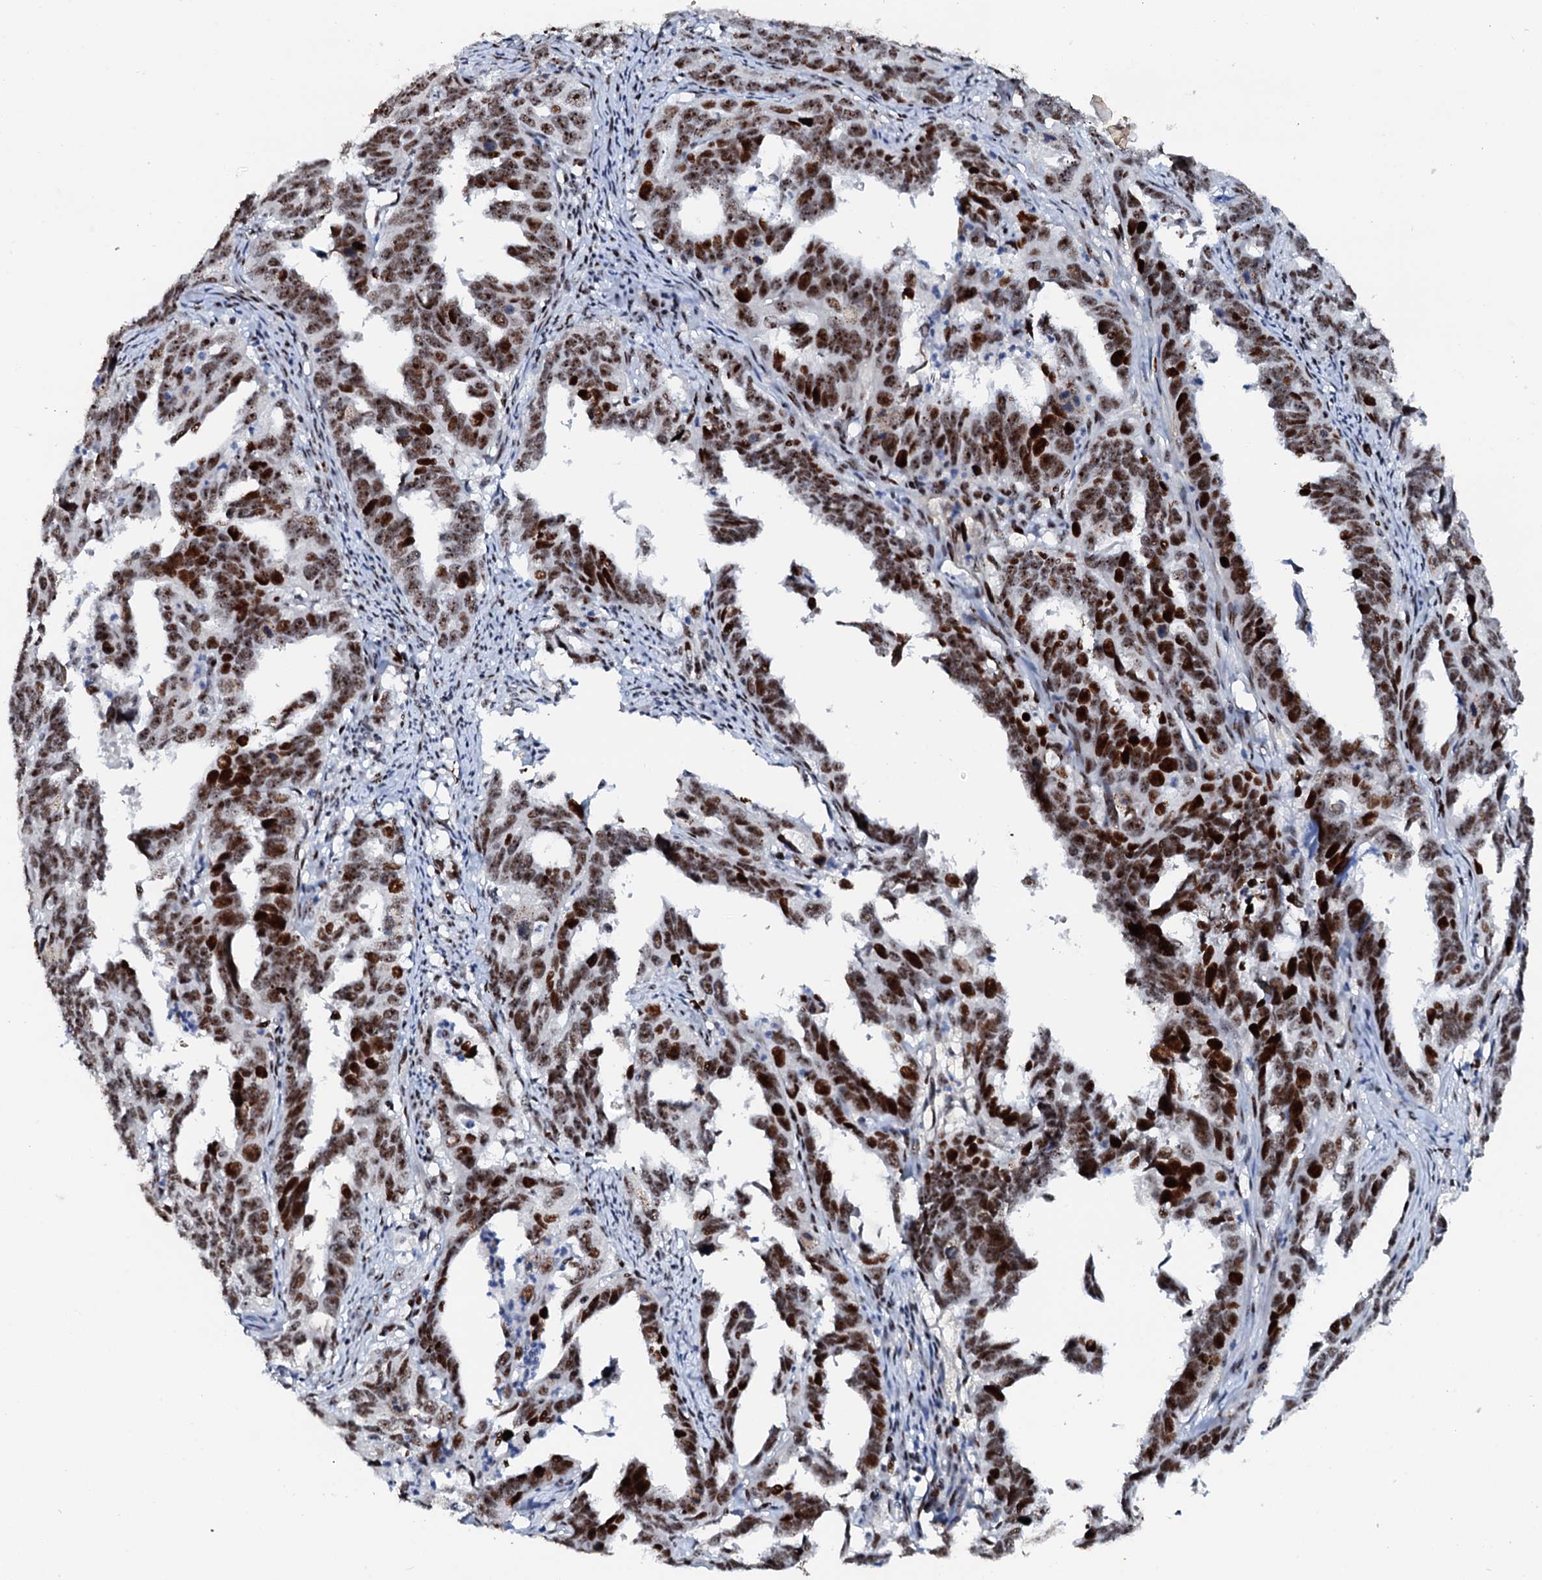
{"staining": {"intensity": "strong", "quantity": ">75%", "location": "nuclear"}, "tissue": "endometrial cancer", "cell_type": "Tumor cells", "image_type": "cancer", "snomed": [{"axis": "morphology", "description": "Adenocarcinoma, NOS"}, {"axis": "topography", "description": "Endometrium"}], "caption": "Strong nuclear staining is appreciated in about >75% of tumor cells in adenocarcinoma (endometrial).", "gene": "NEUROG3", "patient": {"sex": "female", "age": 65}}